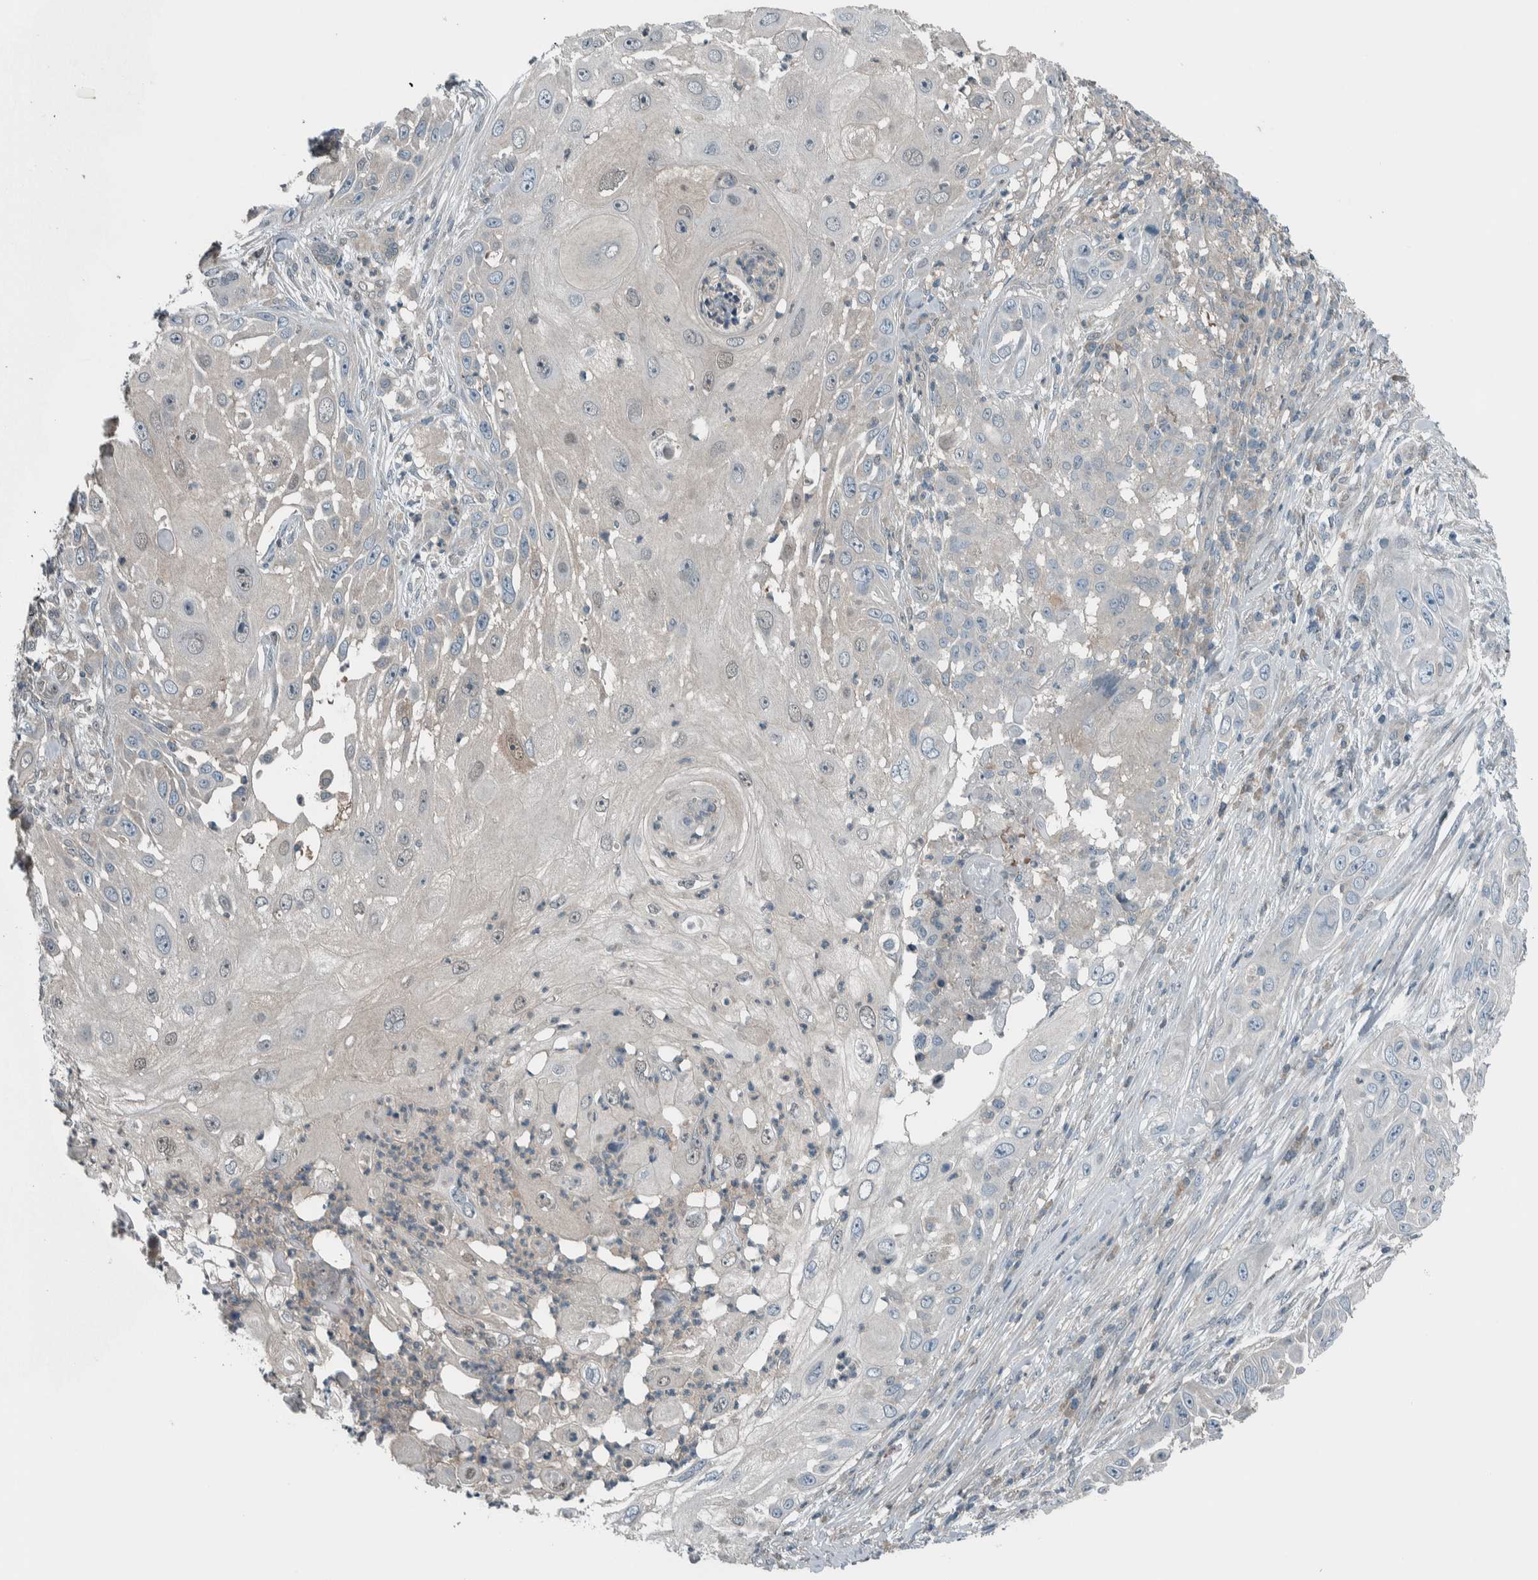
{"staining": {"intensity": "negative", "quantity": "none", "location": "none"}, "tissue": "skin cancer", "cell_type": "Tumor cells", "image_type": "cancer", "snomed": [{"axis": "morphology", "description": "Squamous cell carcinoma, NOS"}, {"axis": "topography", "description": "Skin"}], "caption": "Skin squamous cell carcinoma was stained to show a protein in brown. There is no significant staining in tumor cells.", "gene": "ALAD", "patient": {"sex": "female", "age": 44}}